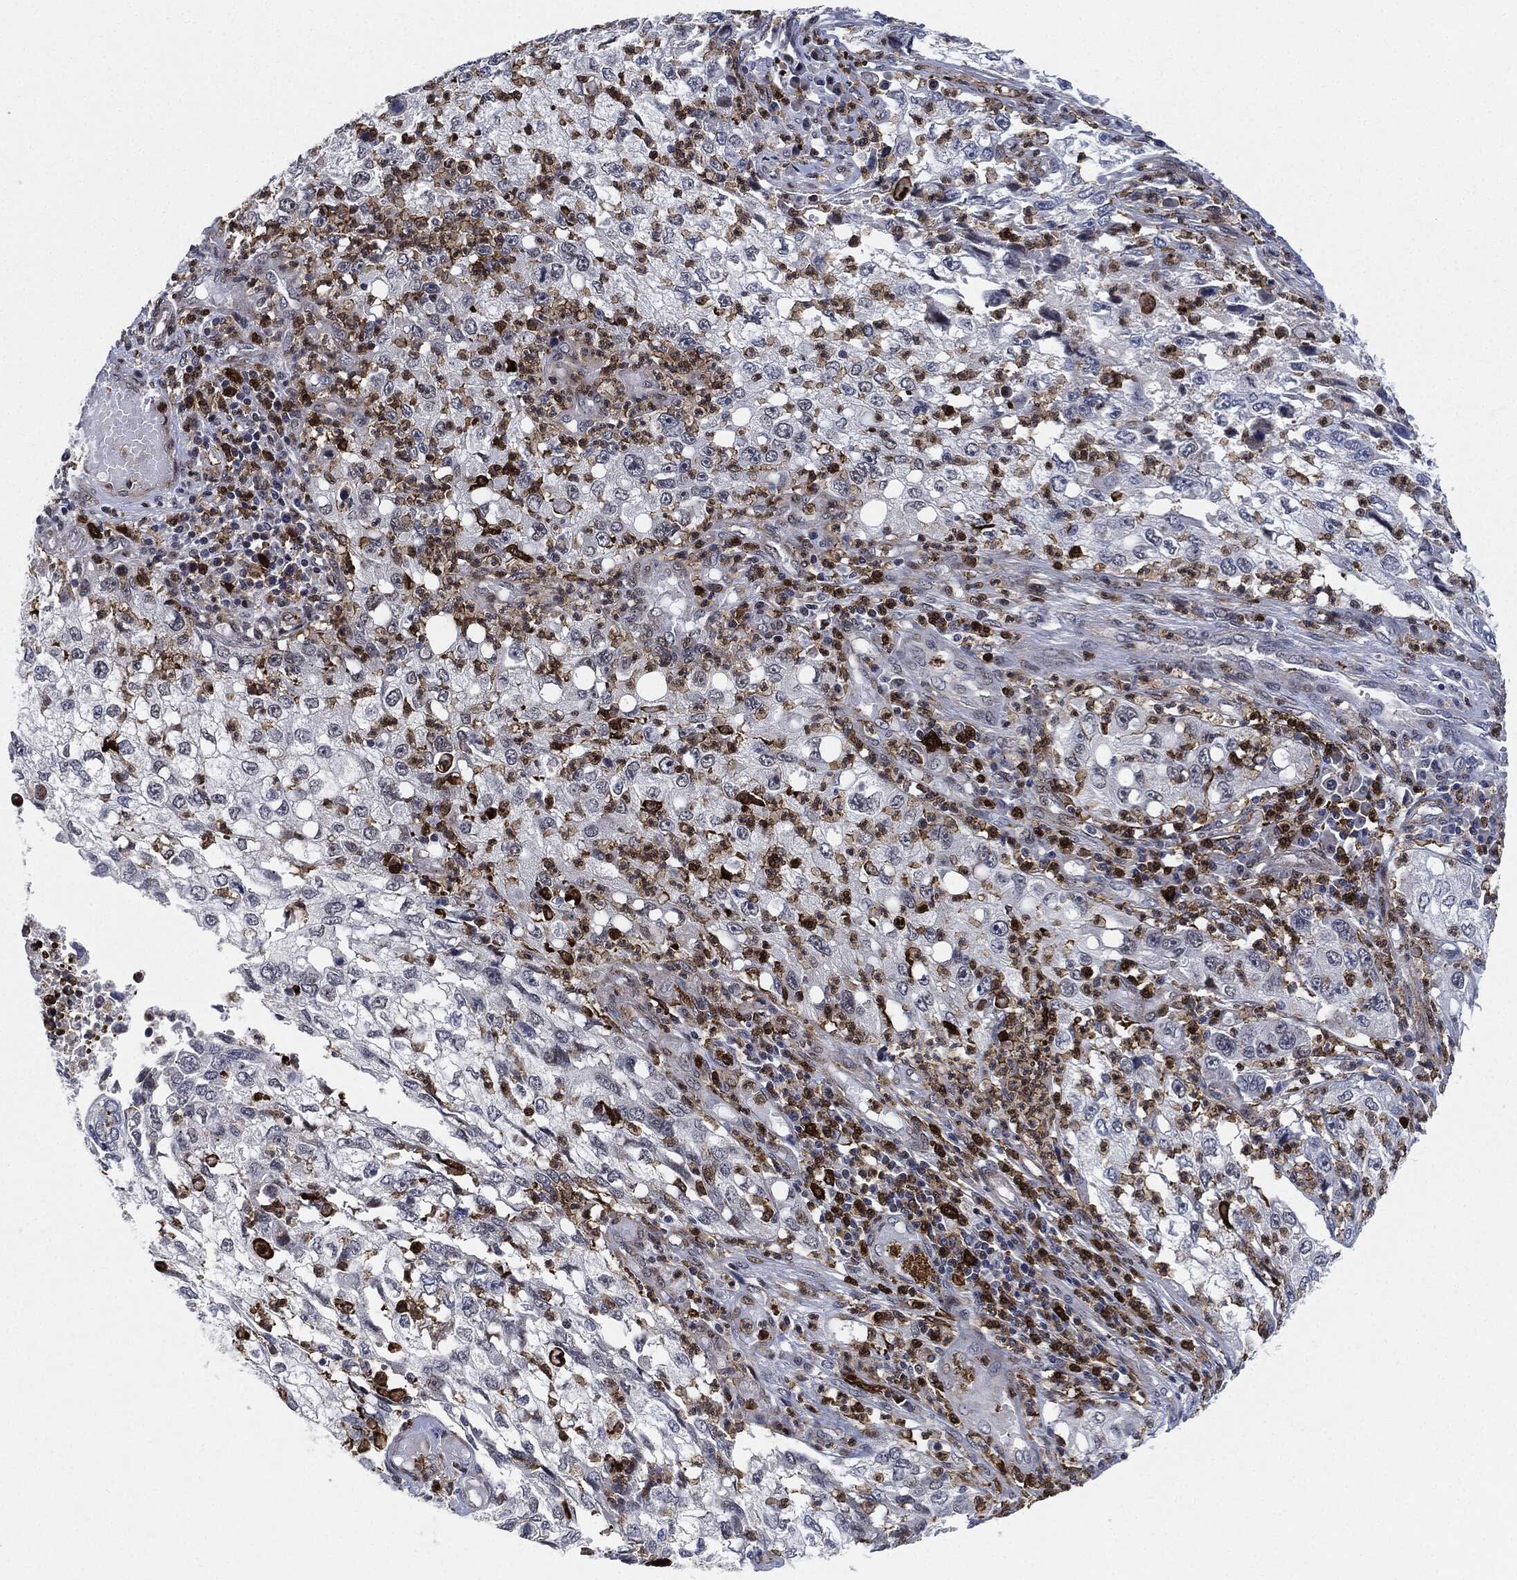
{"staining": {"intensity": "negative", "quantity": "none", "location": "none"}, "tissue": "cervical cancer", "cell_type": "Tumor cells", "image_type": "cancer", "snomed": [{"axis": "morphology", "description": "Squamous cell carcinoma, NOS"}, {"axis": "topography", "description": "Cervix"}], "caption": "Immunohistochemistry (IHC) micrograph of neoplastic tissue: cervical cancer stained with DAB (3,3'-diaminobenzidine) displays no significant protein positivity in tumor cells.", "gene": "NANOS3", "patient": {"sex": "female", "age": 36}}